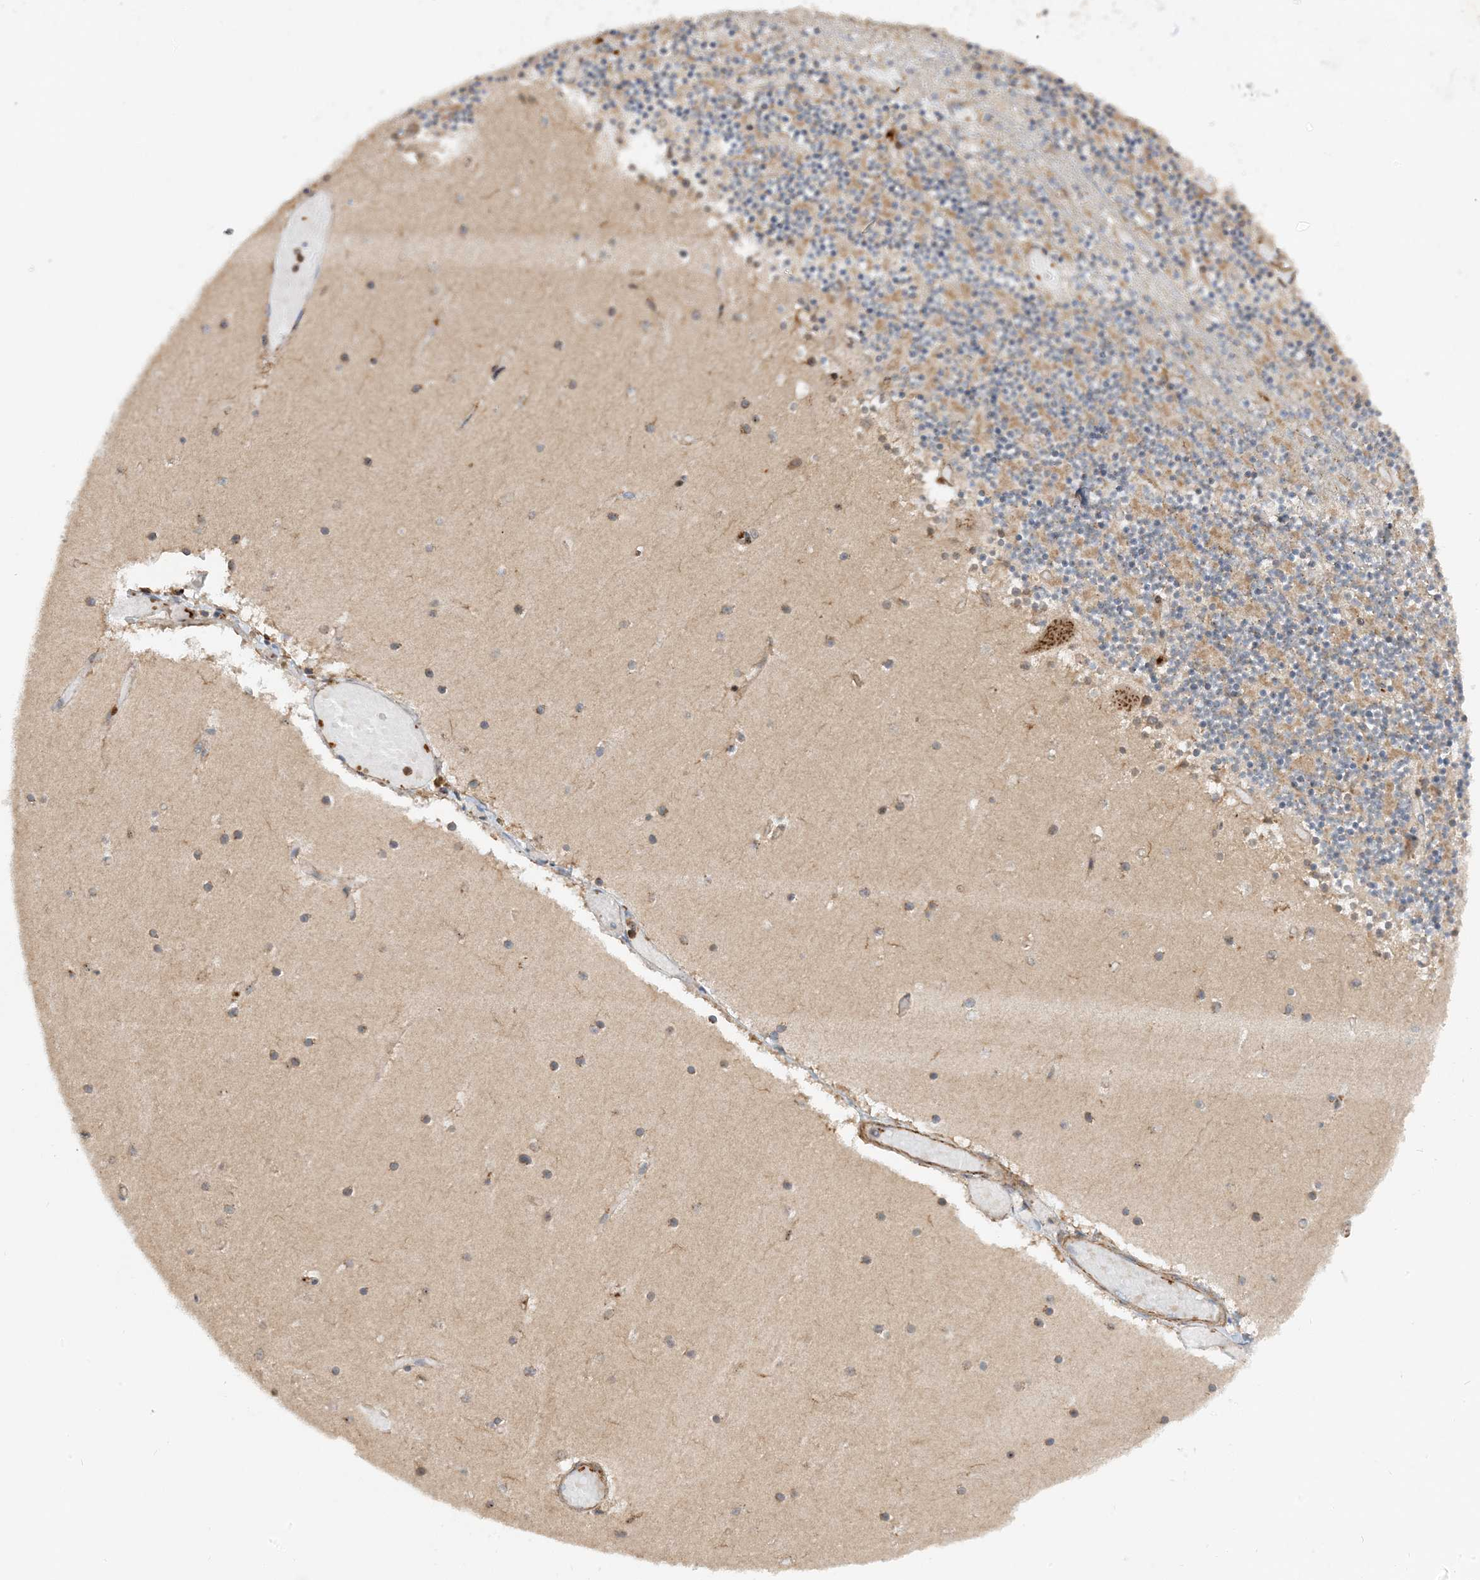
{"staining": {"intensity": "weak", "quantity": "25%-75%", "location": "cytoplasmic/membranous"}, "tissue": "cerebellum", "cell_type": "Cells in granular layer", "image_type": "normal", "snomed": [{"axis": "morphology", "description": "Normal tissue, NOS"}, {"axis": "topography", "description": "Cerebellum"}], "caption": "Cerebellum stained with immunohistochemistry (IHC) displays weak cytoplasmic/membranous positivity in about 25%-75% of cells in granular layer.", "gene": "TATDN3", "patient": {"sex": "female", "age": 28}}